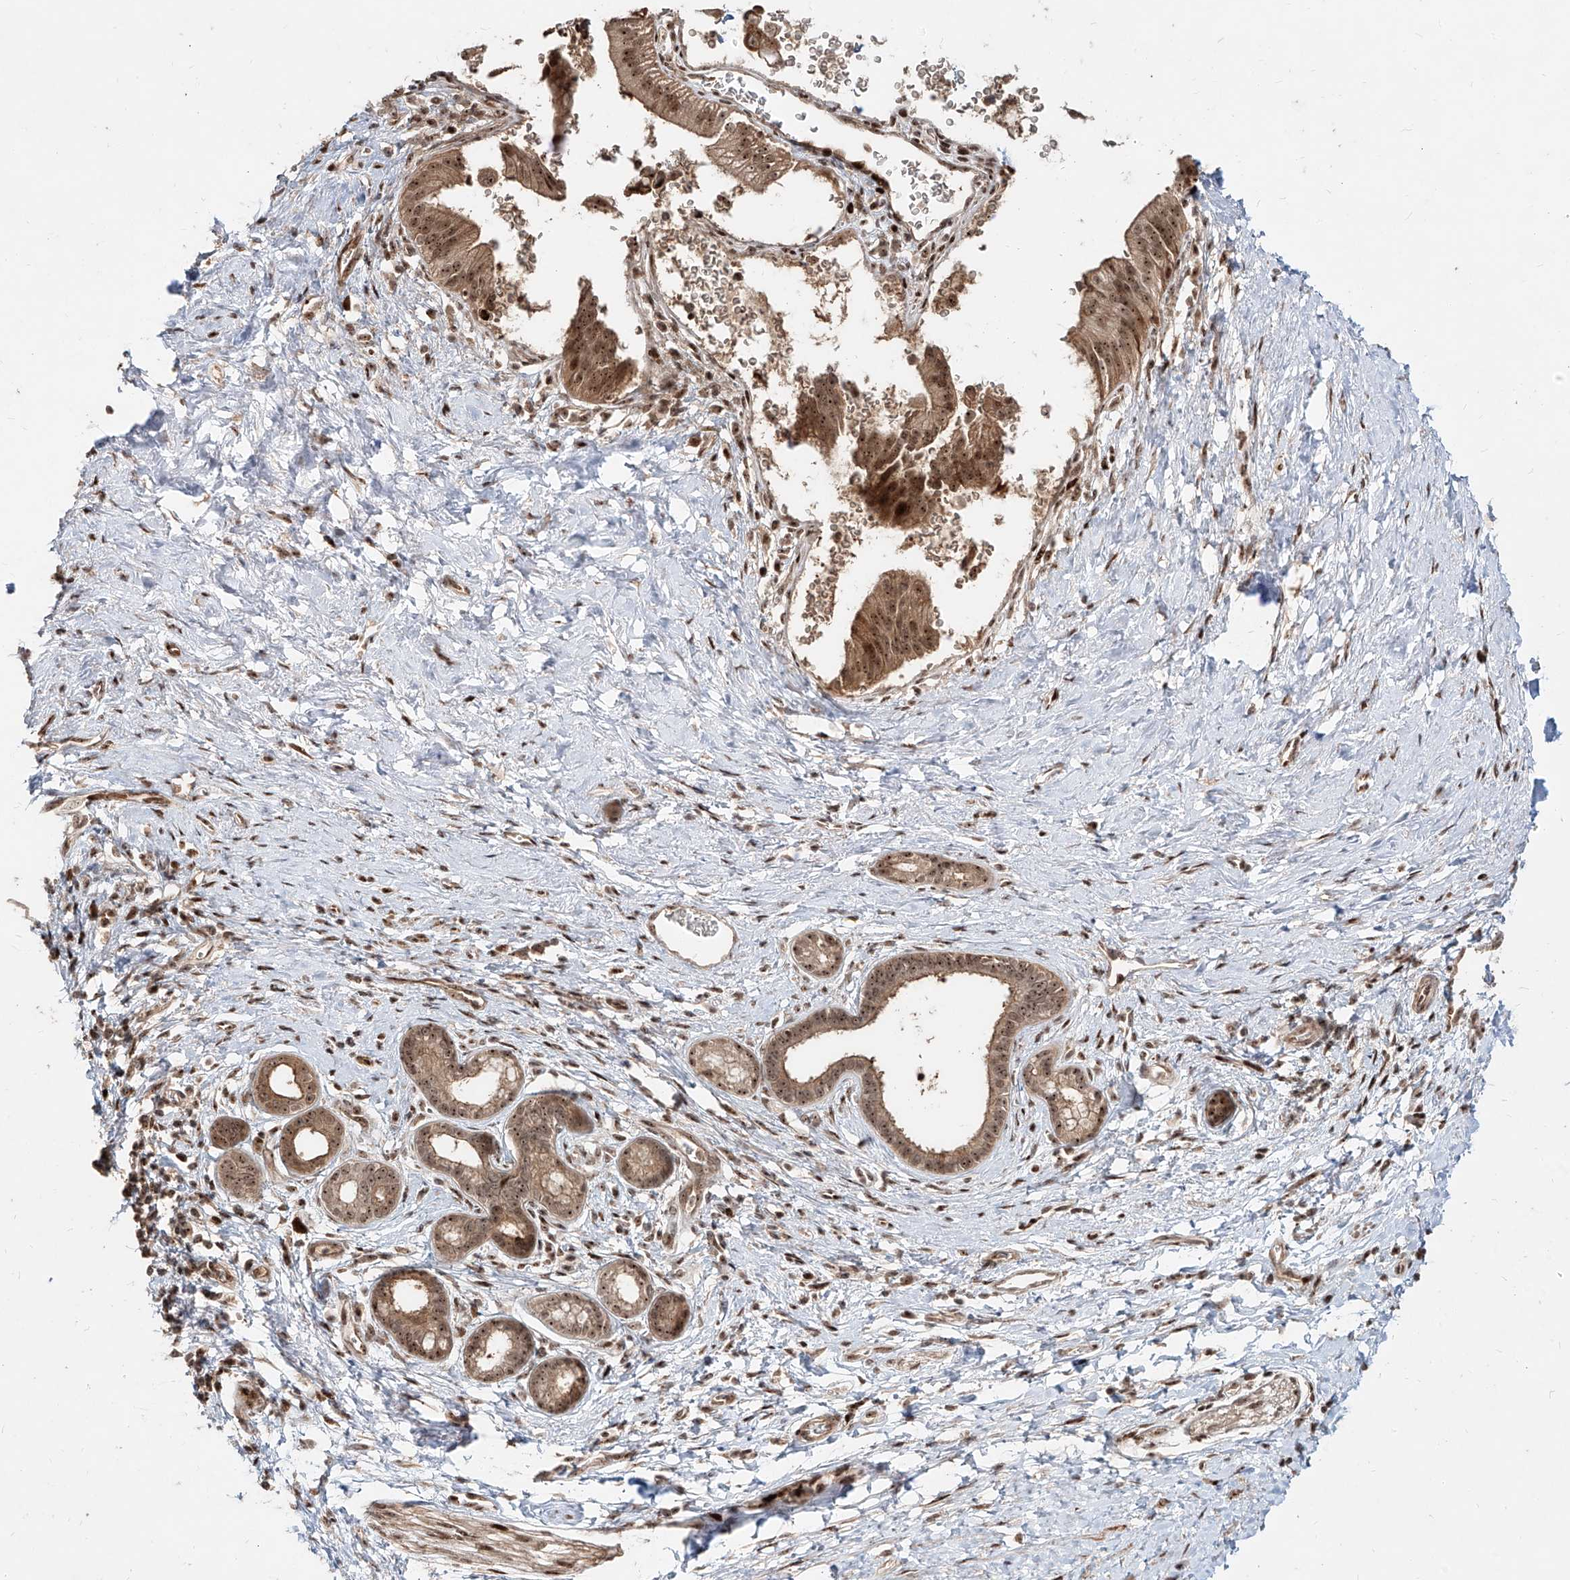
{"staining": {"intensity": "moderate", "quantity": ">75%", "location": "cytoplasmic/membranous,nuclear"}, "tissue": "pancreatic cancer", "cell_type": "Tumor cells", "image_type": "cancer", "snomed": [{"axis": "morphology", "description": "Adenocarcinoma, NOS"}, {"axis": "topography", "description": "Pancreas"}], "caption": "Human pancreatic cancer (adenocarcinoma) stained with a protein marker shows moderate staining in tumor cells.", "gene": "ZNF710", "patient": {"sex": "female", "age": 72}}